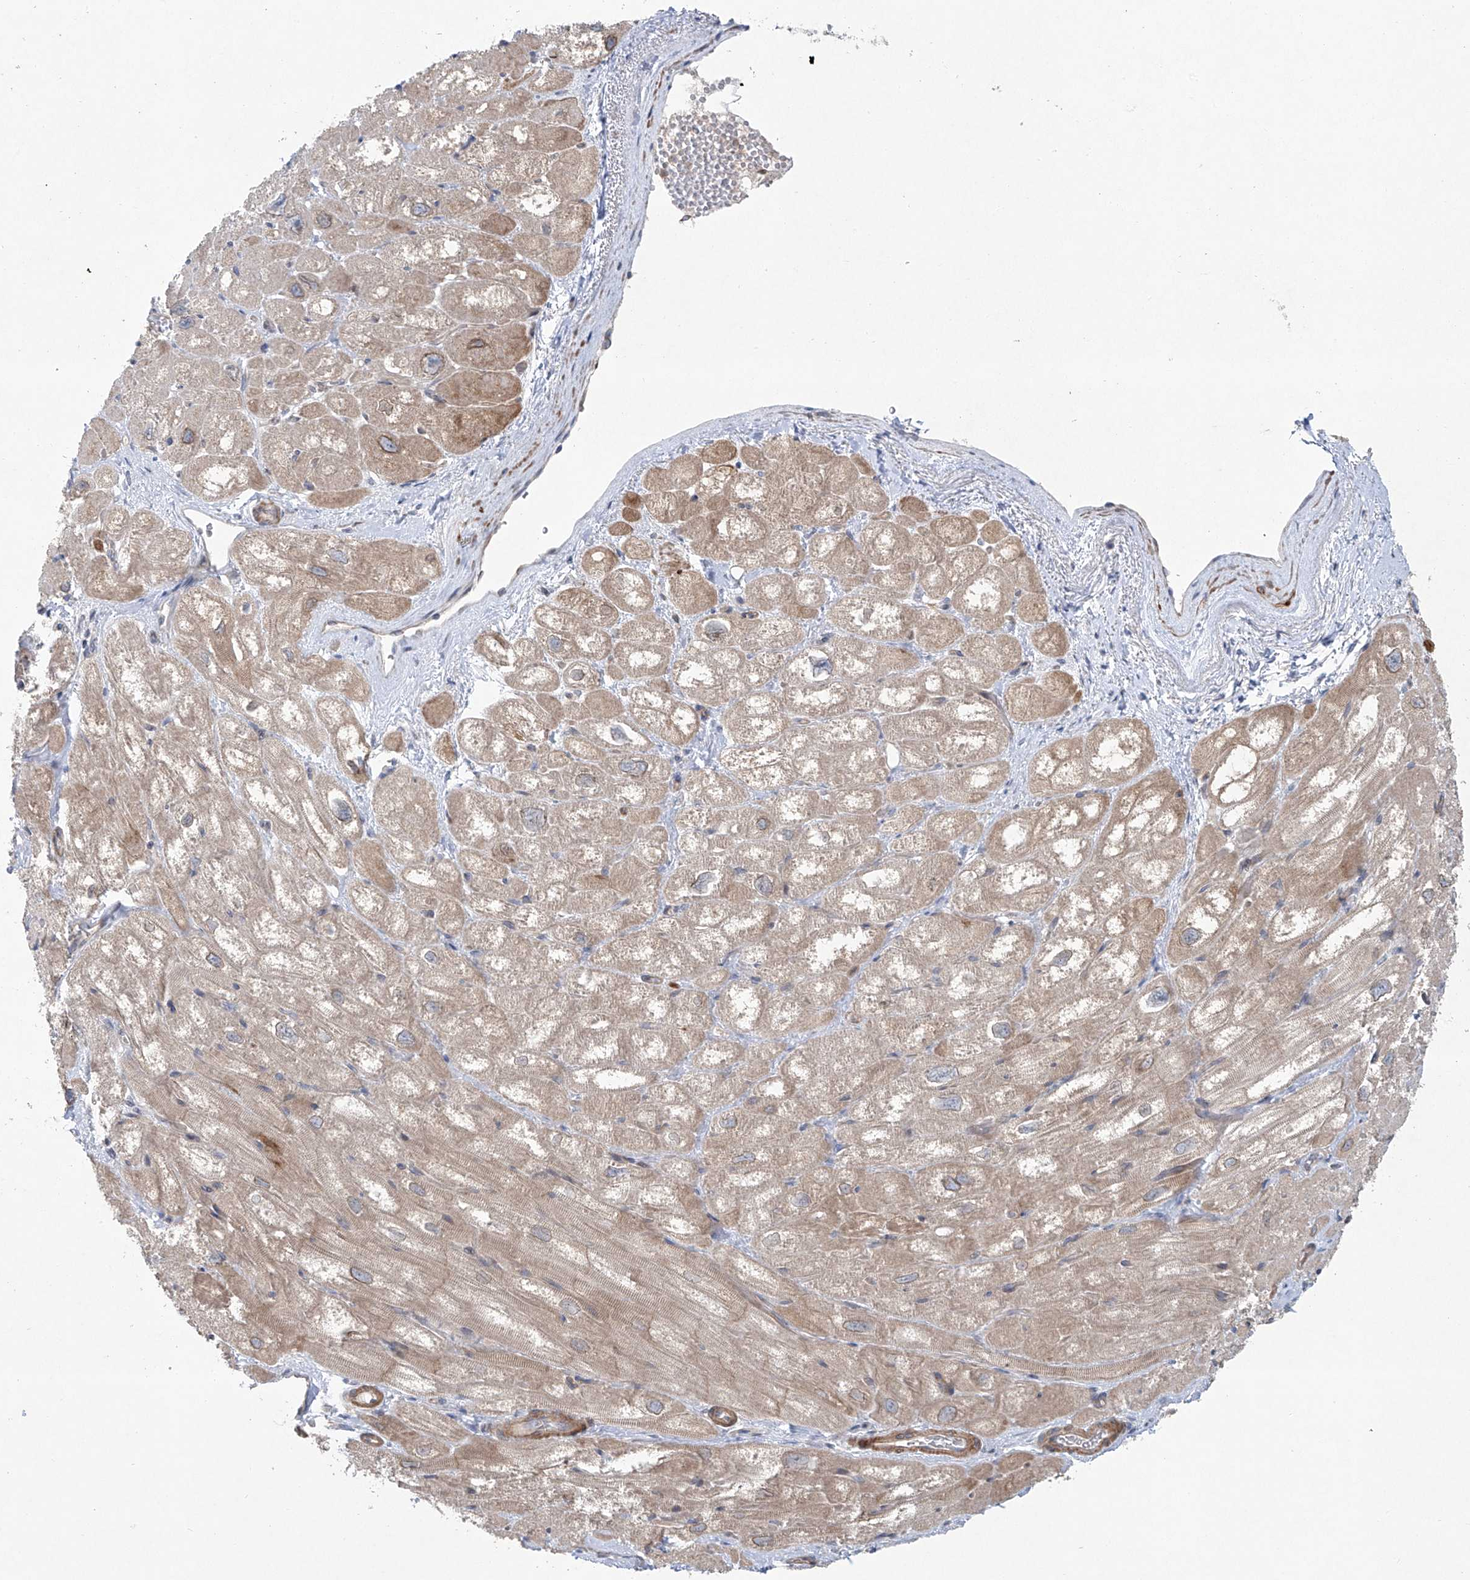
{"staining": {"intensity": "weak", "quantity": "25%-75%", "location": "cytoplasmic/membranous"}, "tissue": "heart muscle", "cell_type": "Cardiomyocytes", "image_type": "normal", "snomed": [{"axis": "morphology", "description": "Normal tissue, NOS"}, {"axis": "topography", "description": "Heart"}], "caption": "A photomicrograph of heart muscle stained for a protein exhibits weak cytoplasmic/membranous brown staining in cardiomyocytes. (IHC, brightfield microscopy, high magnification).", "gene": "KLC4", "patient": {"sex": "male", "age": 50}}